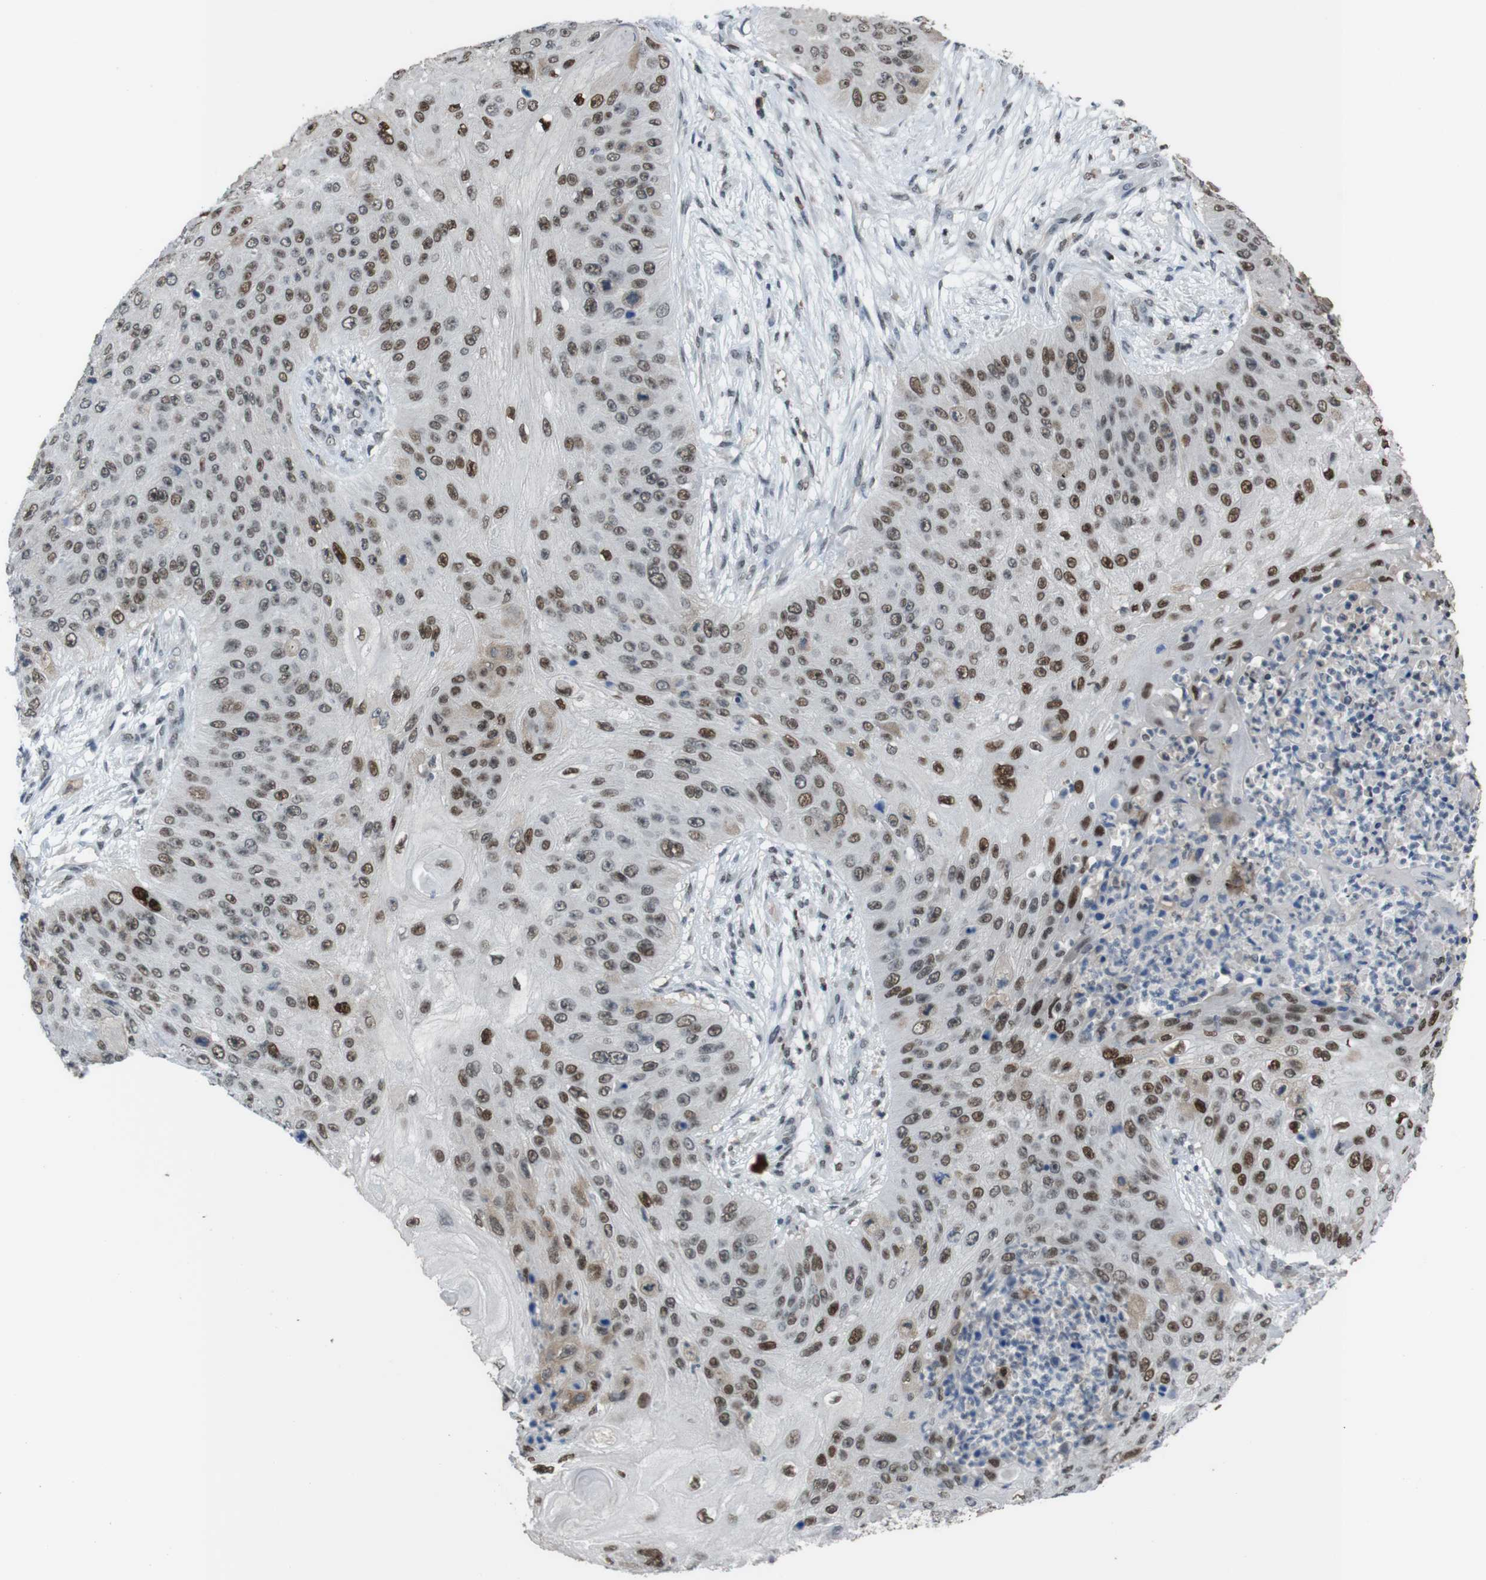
{"staining": {"intensity": "strong", "quantity": ">75%", "location": "nuclear"}, "tissue": "skin cancer", "cell_type": "Tumor cells", "image_type": "cancer", "snomed": [{"axis": "morphology", "description": "Squamous cell carcinoma, NOS"}, {"axis": "topography", "description": "Skin"}], "caption": "Immunohistochemical staining of squamous cell carcinoma (skin) demonstrates high levels of strong nuclear expression in approximately >75% of tumor cells.", "gene": "SUB1", "patient": {"sex": "female", "age": 80}}